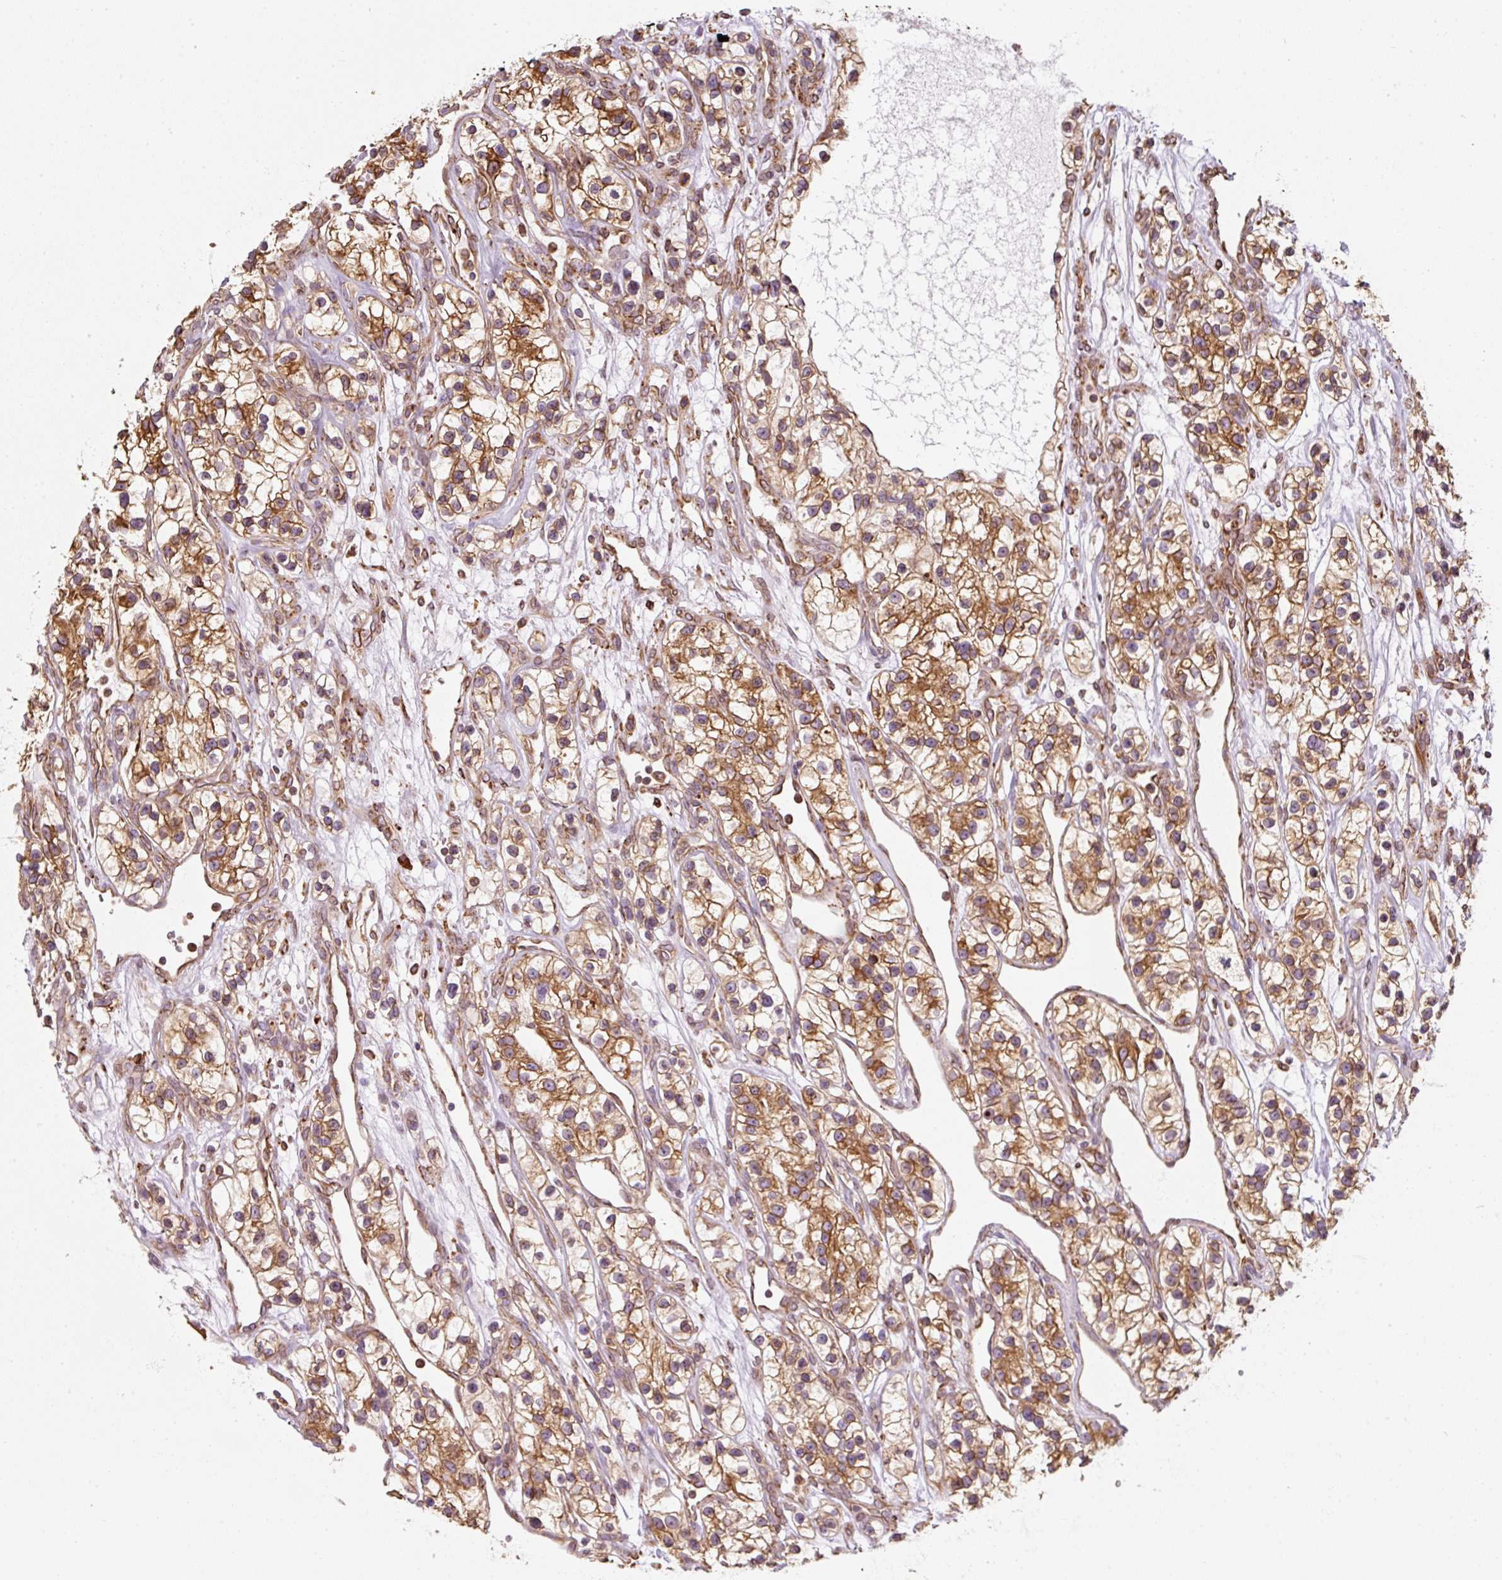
{"staining": {"intensity": "moderate", "quantity": ">75%", "location": "cytoplasmic/membranous"}, "tissue": "renal cancer", "cell_type": "Tumor cells", "image_type": "cancer", "snomed": [{"axis": "morphology", "description": "Adenocarcinoma, NOS"}, {"axis": "topography", "description": "Kidney"}], "caption": "Renal cancer tissue shows moderate cytoplasmic/membranous staining in approximately >75% of tumor cells, visualized by immunohistochemistry.", "gene": "PRKCSH", "patient": {"sex": "female", "age": 57}}